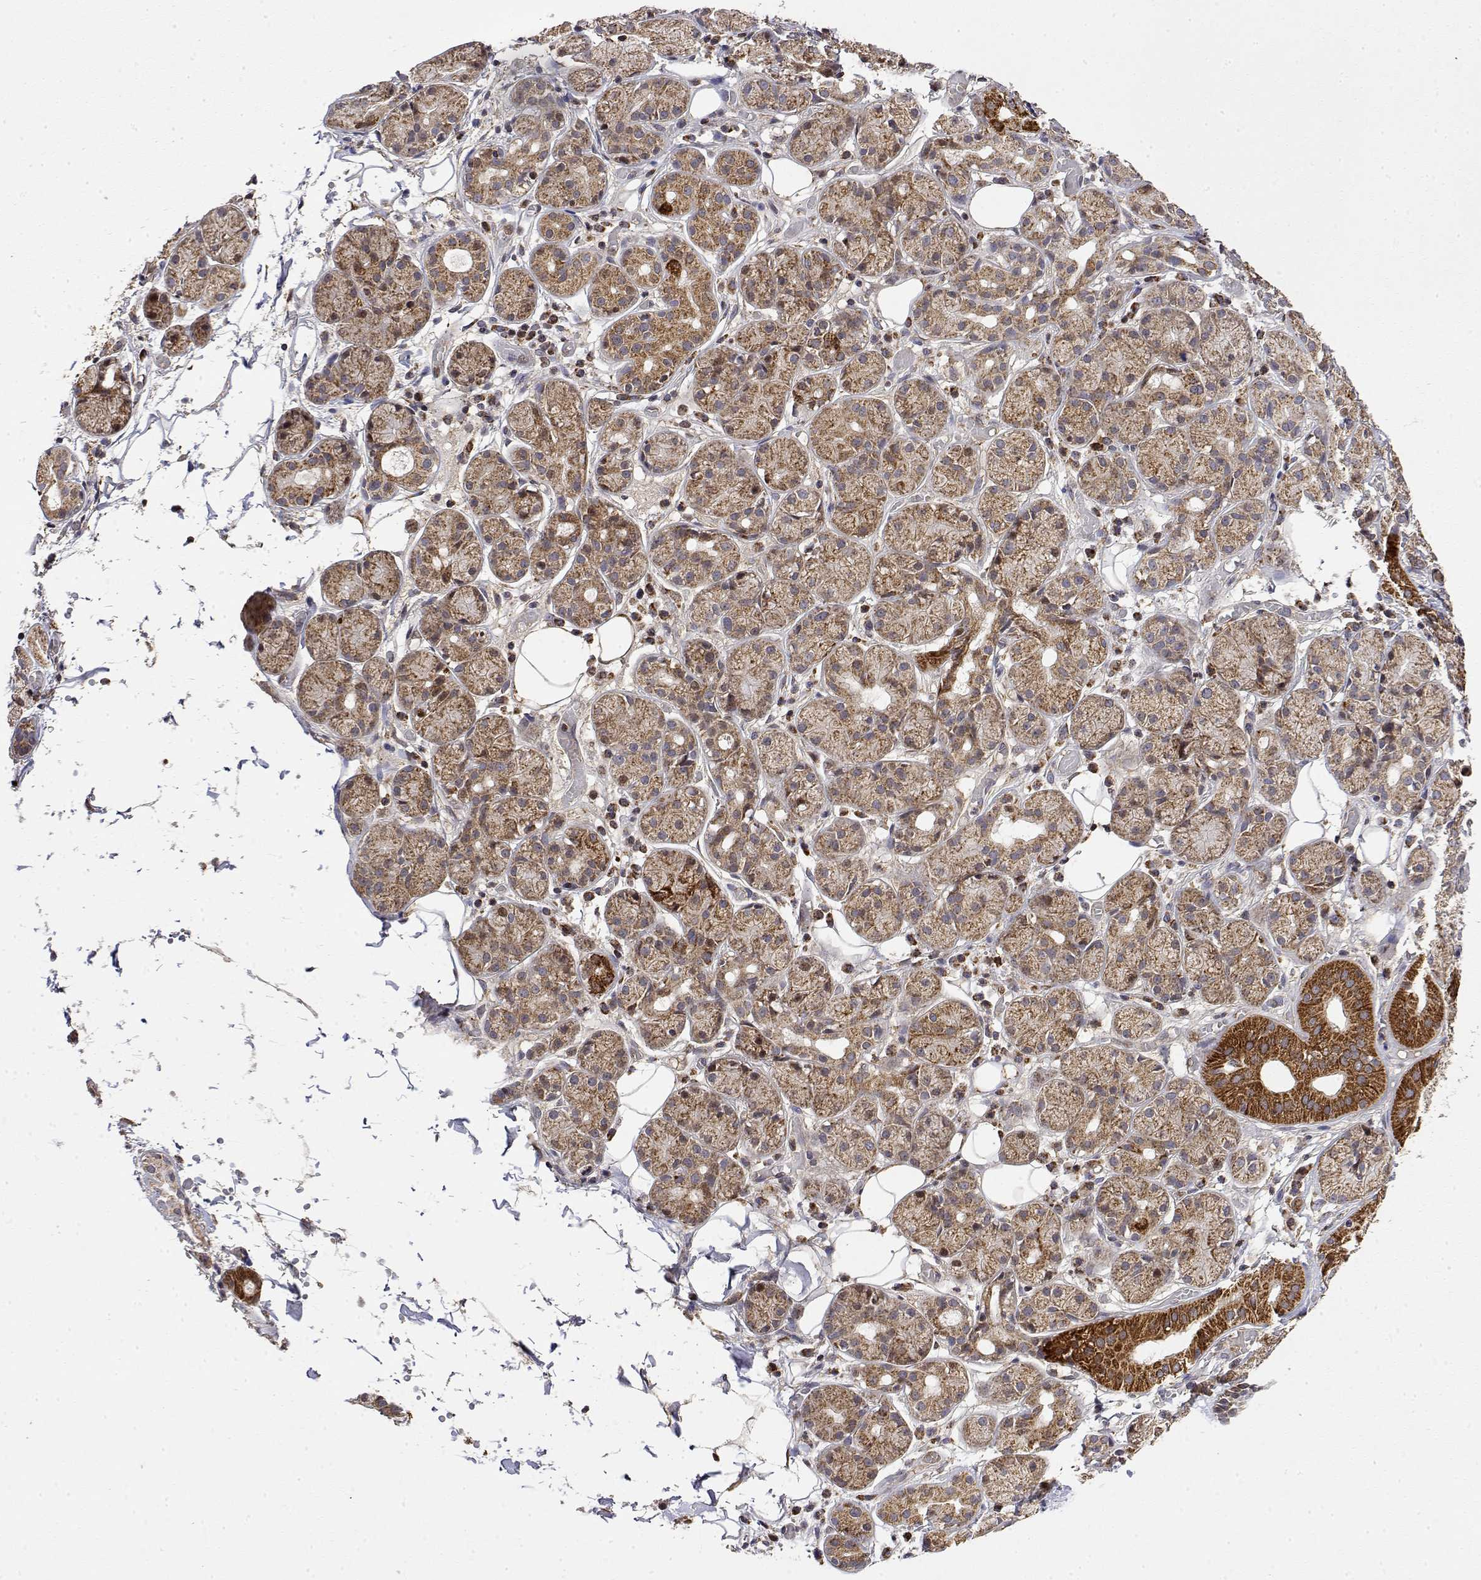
{"staining": {"intensity": "strong", "quantity": "25%-75%", "location": "cytoplasmic/membranous"}, "tissue": "salivary gland", "cell_type": "Glandular cells", "image_type": "normal", "snomed": [{"axis": "morphology", "description": "Normal tissue, NOS"}, {"axis": "topography", "description": "Salivary gland"}, {"axis": "topography", "description": "Peripheral nerve tissue"}], "caption": "Immunohistochemistry (DAB (3,3'-diaminobenzidine)) staining of benign human salivary gland shows strong cytoplasmic/membranous protein positivity in approximately 25%-75% of glandular cells.", "gene": "GADD45GIP1", "patient": {"sex": "male", "age": 71}}